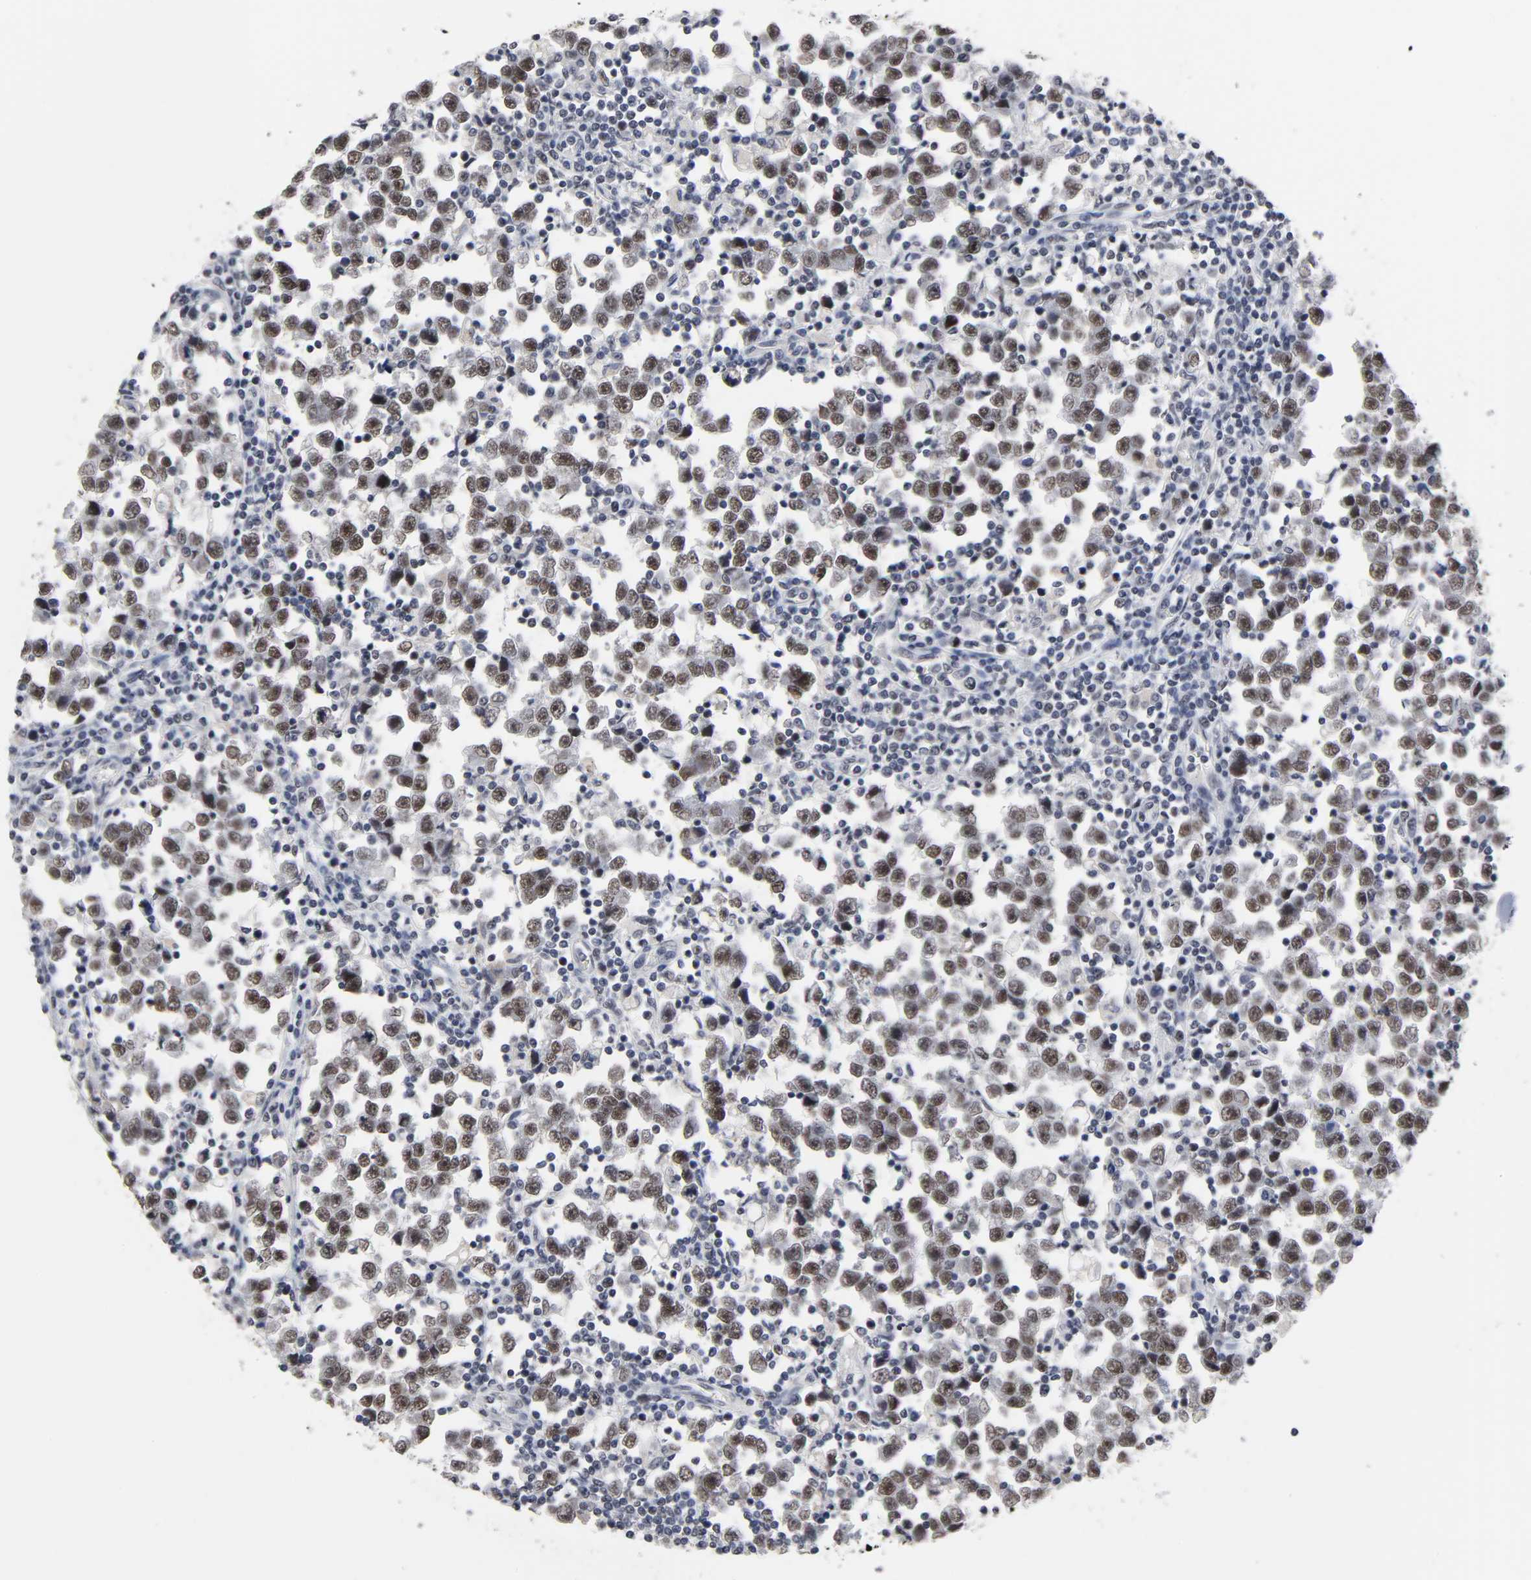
{"staining": {"intensity": "weak", "quantity": ">75%", "location": "nuclear"}, "tissue": "testis cancer", "cell_type": "Tumor cells", "image_type": "cancer", "snomed": [{"axis": "morphology", "description": "Seminoma, NOS"}, {"axis": "topography", "description": "Testis"}], "caption": "Human seminoma (testis) stained for a protein (brown) demonstrates weak nuclear positive staining in about >75% of tumor cells.", "gene": "TRIM33", "patient": {"sex": "male", "age": 43}}